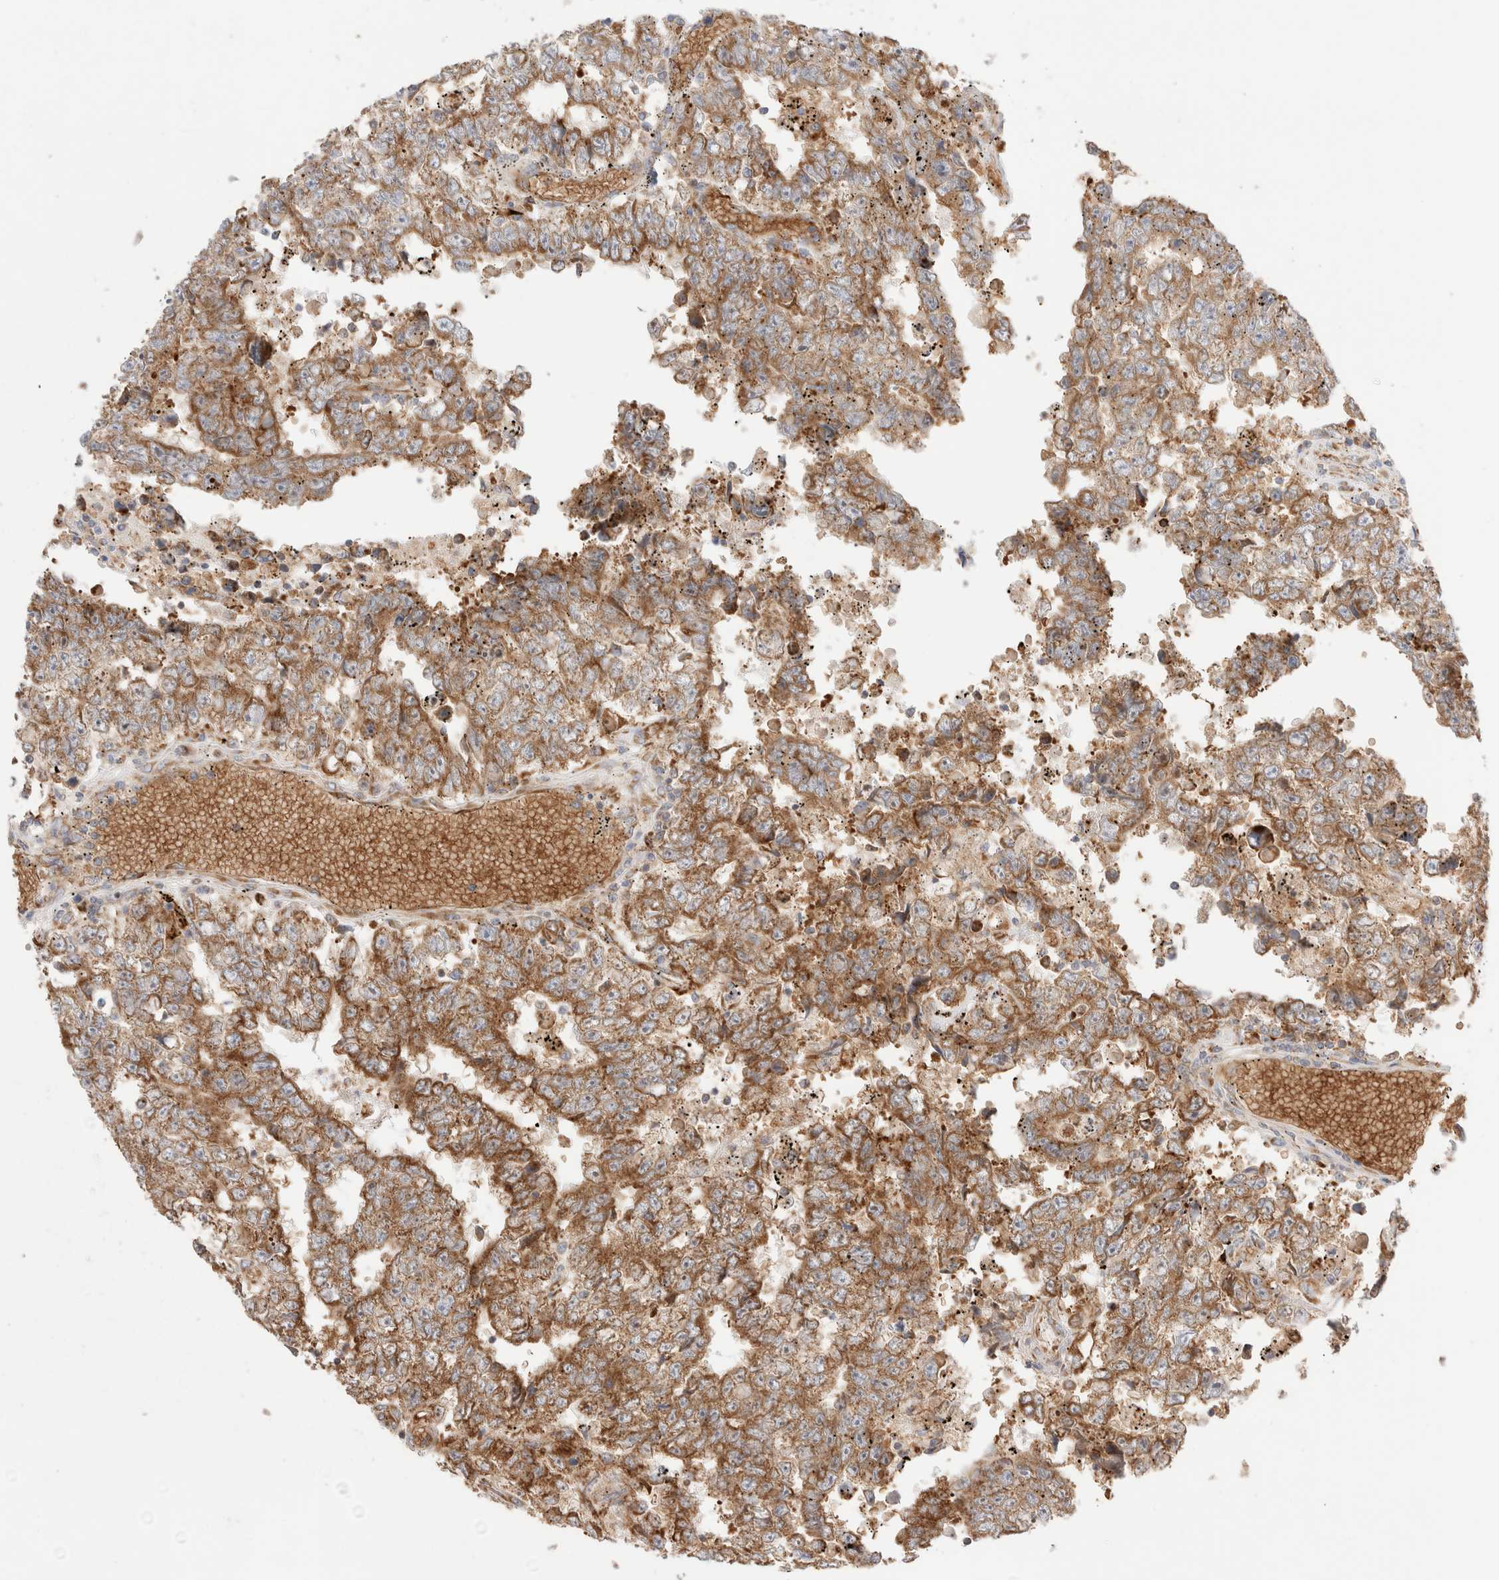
{"staining": {"intensity": "moderate", "quantity": ">75%", "location": "cytoplasmic/membranous"}, "tissue": "testis cancer", "cell_type": "Tumor cells", "image_type": "cancer", "snomed": [{"axis": "morphology", "description": "Carcinoma, Embryonal, NOS"}, {"axis": "topography", "description": "Testis"}], "caption": "This is a histology image of immunohistochemistry staining of embryonal carcinoma (testis), which shows moderate positivity in the cytoplasmic/membranous of tumor cells.", "gene": "UTS2B", "patient": {"sex": "male", "age": 25}}